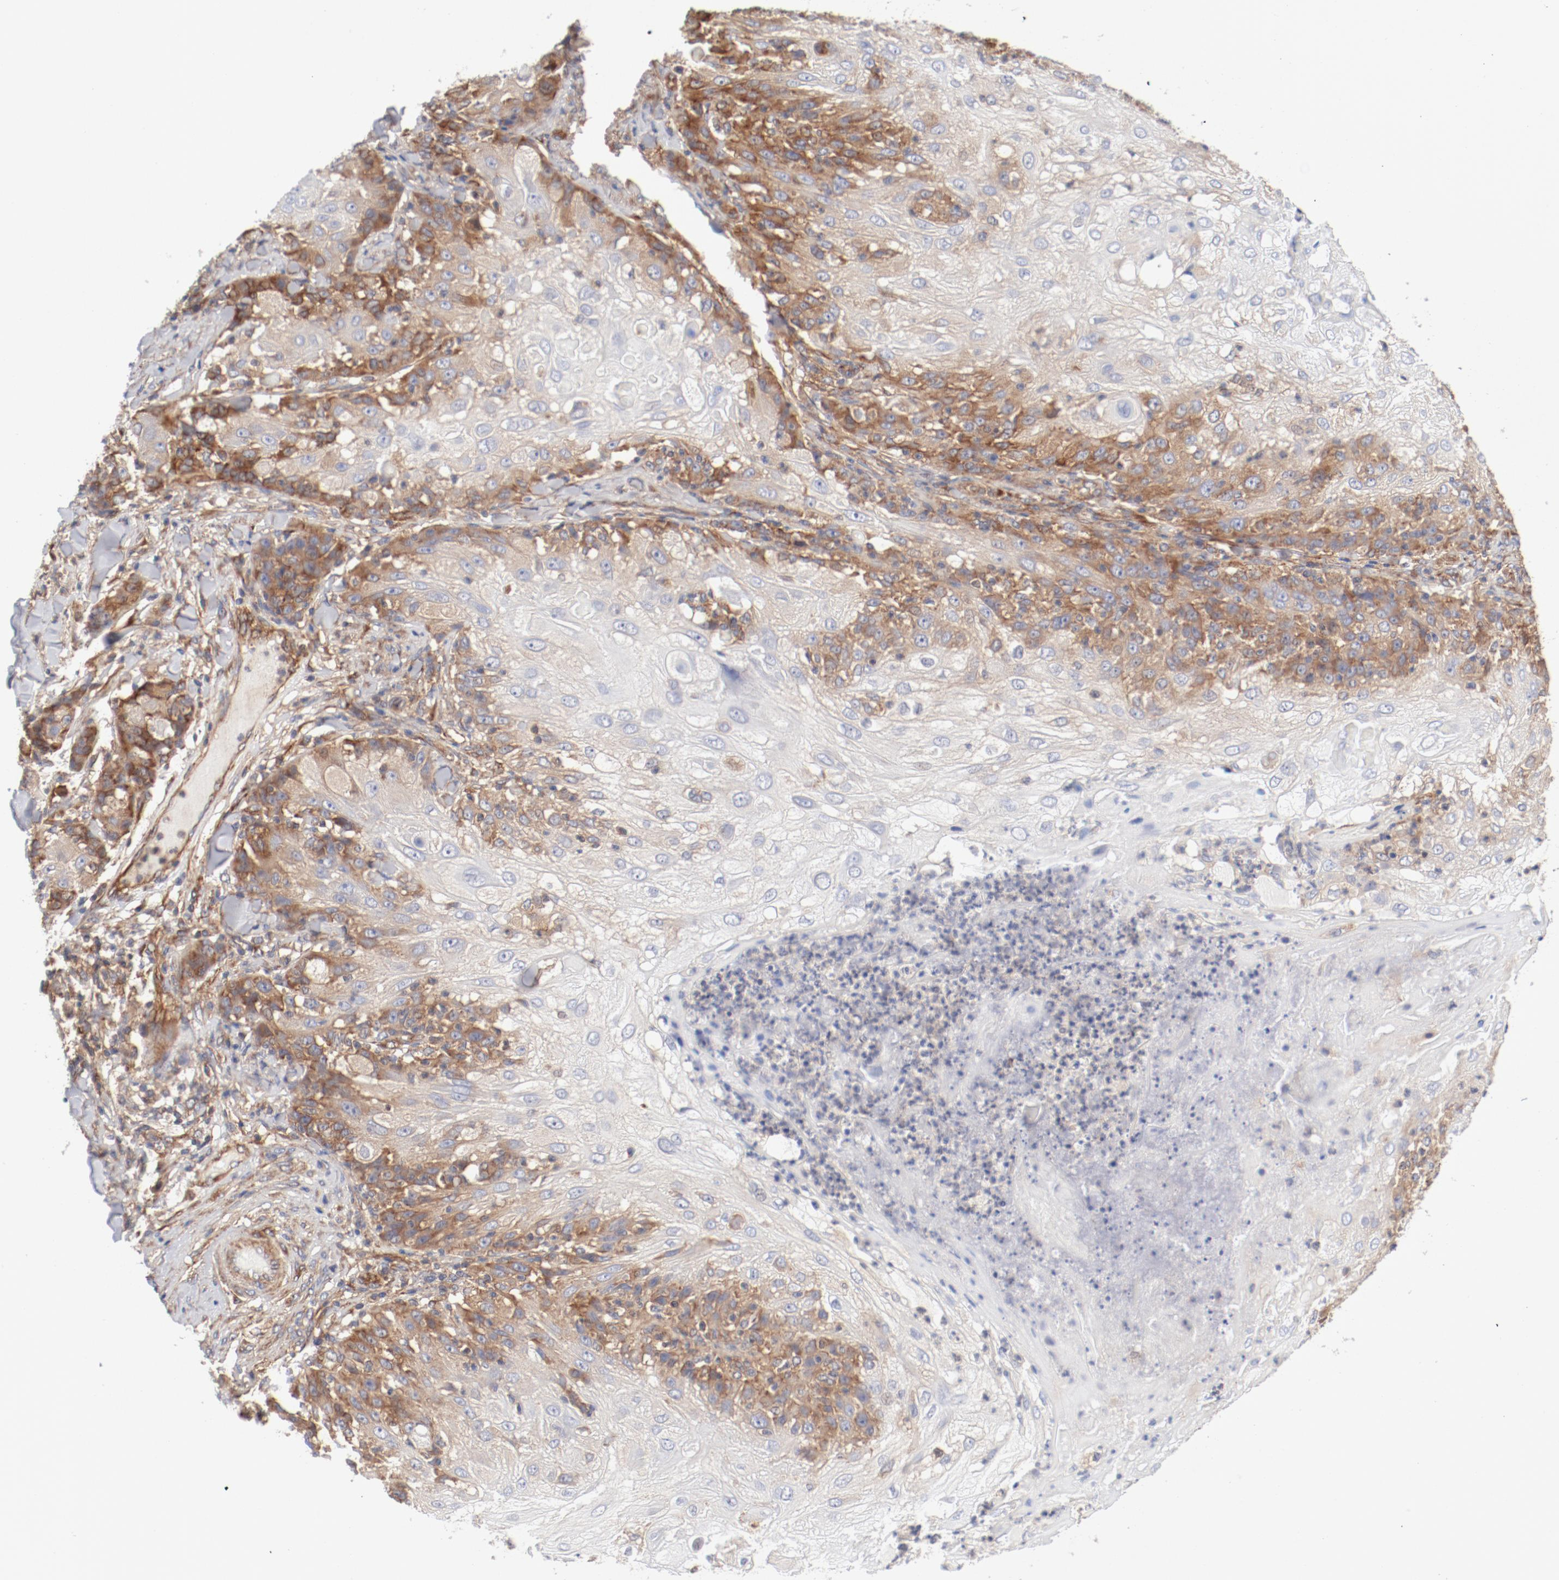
{"staining": {"intensity": "moderate", "quantity": "25%-75%", "location": "cytoplasmic/membranous"}, "tissue": "skin cancer", "cell_type": "Tumor cells", "image_type": "cancer", "snomed": [{"axis": "morphology", "description": "Normal tissue, NOS"}, {"axis": "morphology", "description": "Squamous cell carcinoma, NOS"}, {"axis": "topography", "description": "Skin"}], "caption": "DAB (3,3'-diaminobenzidine) immunohistochemical staining of human skin cancer exhibits moderate cytoplasmic/membranous protein expression in about 25%-75% of tumor cells. The protein is shown in brown color, while the nuclei are stained blue.", "gene": "AP2A1", "patient": {"sex": "female", "age": 83}}